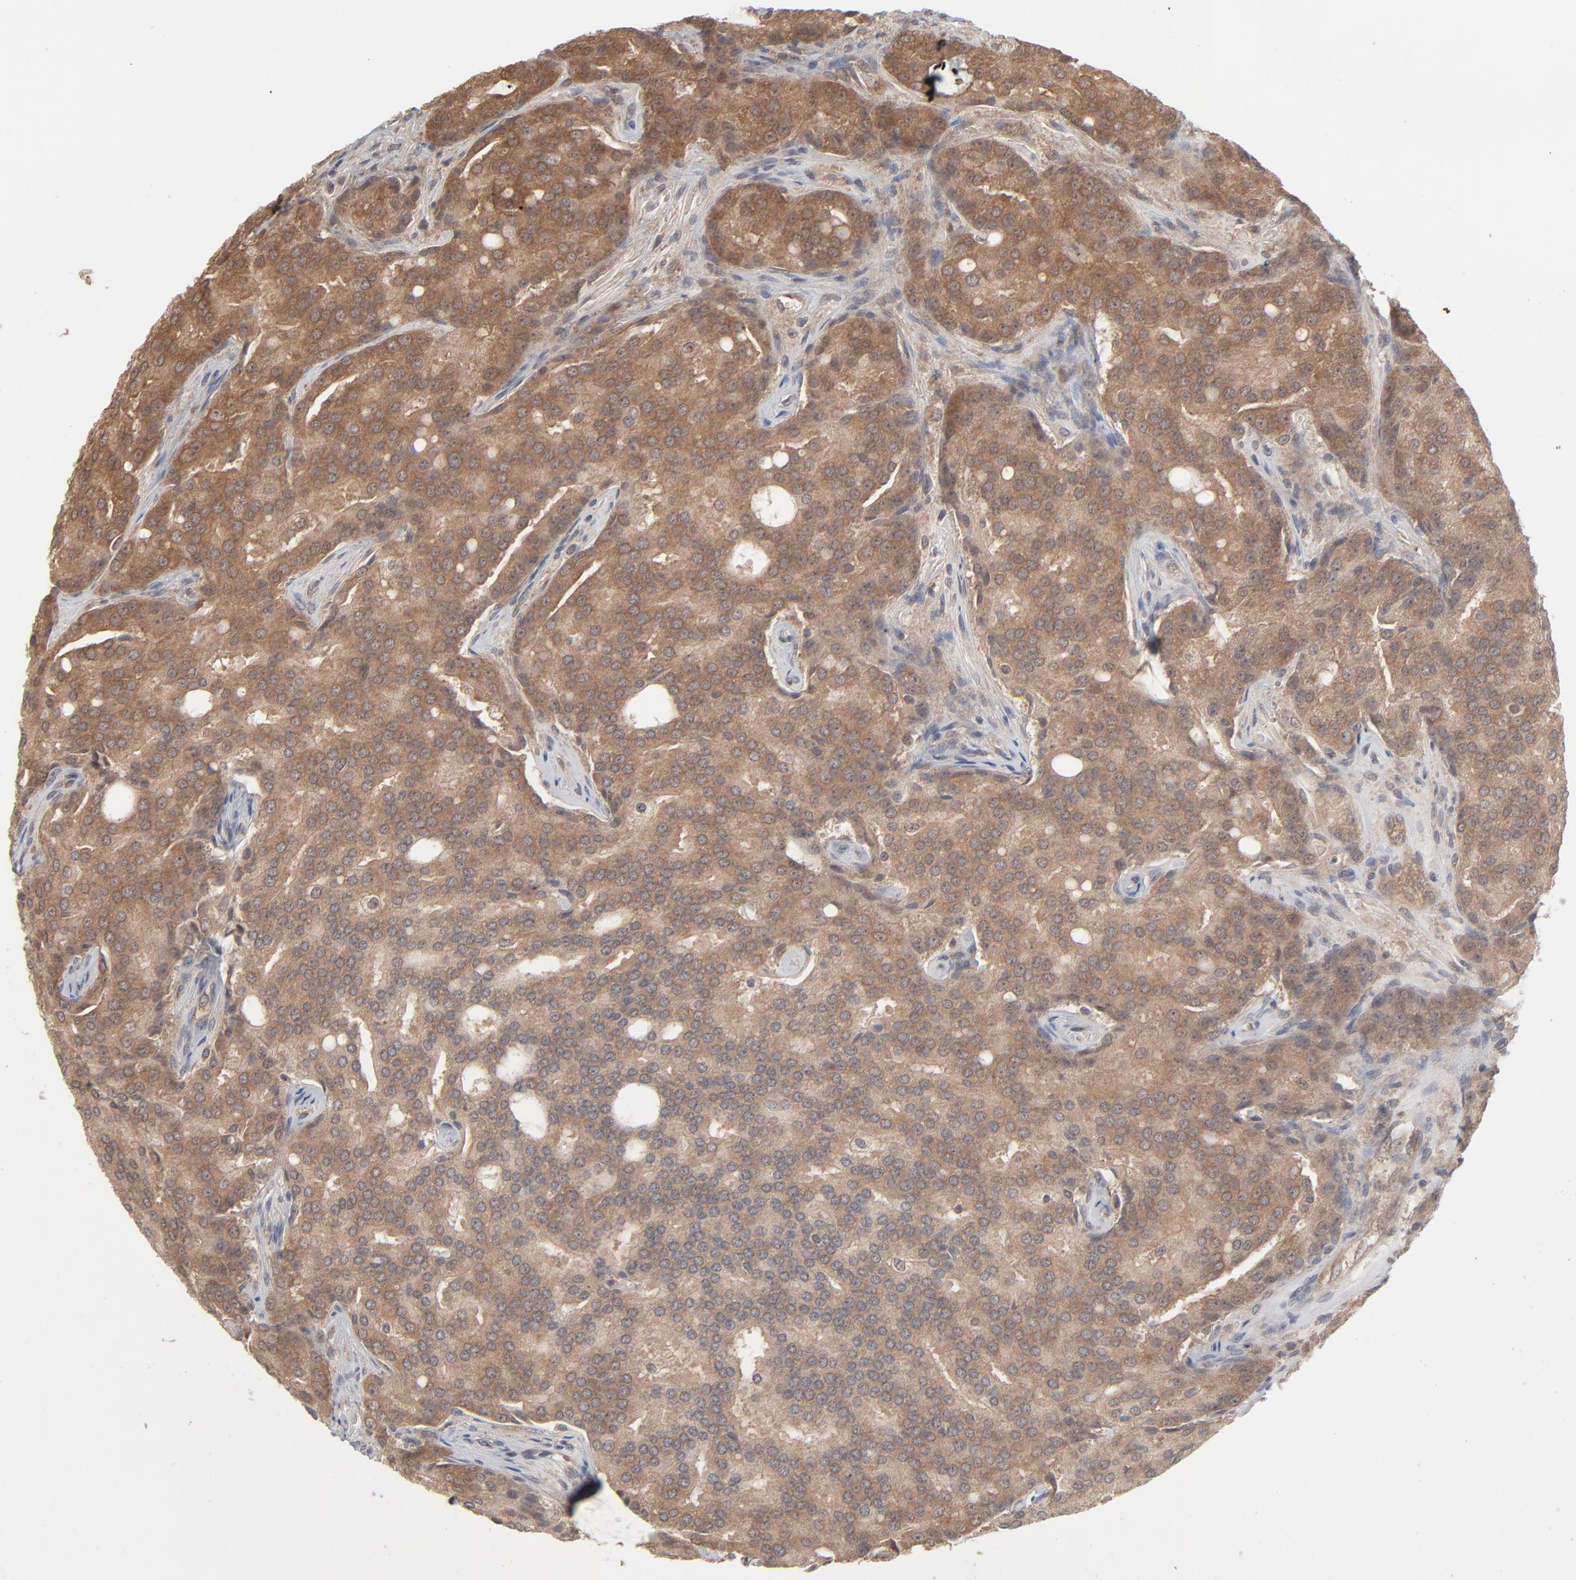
{"staining": {"intensity": "moderate", "quantity": ">75%", "location": "cytoplasmic/membranous"}, "tissue": "prostate cancer", "cell_type": "Tumor cells", "image_type": "cancer", "snomed": [{"axis": "morphology", "description": "Adenocarcinoma, High grade"}, {"axis": "topography", "description": "Prostate"}], "caption": "Moderate cytoplasmic/membranous staining is identified in about >75% of tumor cells in prostate cancer (high-grade adenocarcinoma). The protein is stained brown, and the nuclei are stained in blue (DAB (3,3'-diaminobenzidine) IHC with brightfield microscopy, high magnification).", "gene": "SCFD1", "patient": {"sex": "male", "age": 72}}